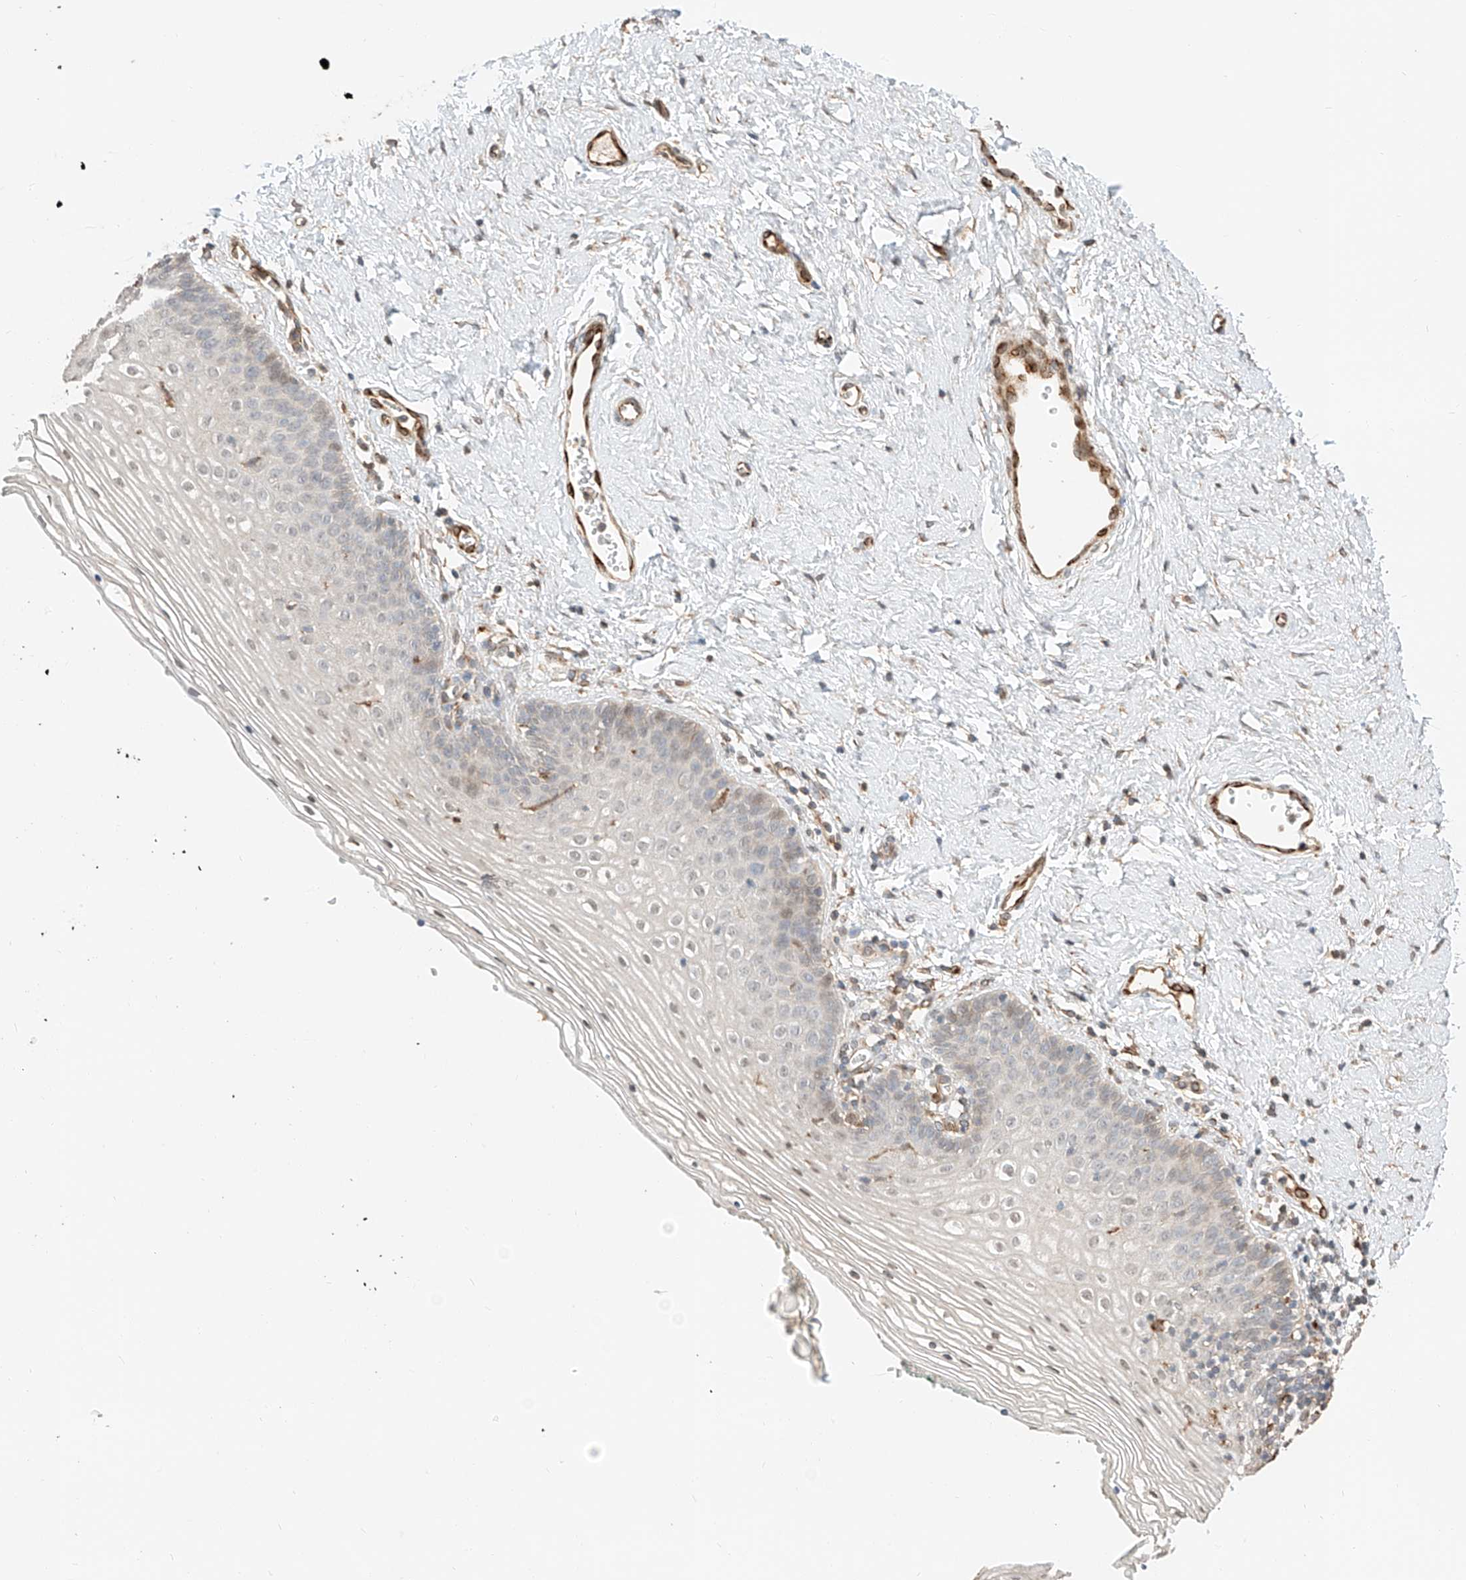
{"staining": {"intensity": "weak", "quantity": "<25%", "location": "cytoplasmic/membranous"}, "tissue": "vagina", "cell_type": "Squamous epithelial cells", "image_type": "normal", "snomed": [{"axis": "morphology", "description": "Normal tissue, NOS"}, {"axis": "topography", "description": "Vagina"}], "caption": "IHC of benign human vagina displays no expression in squamous epithelial cells. (IHC, brightfield microscopy, high magnification).", "gene": "SUSD6", "patient": {"sex": "female", "age": 32}}